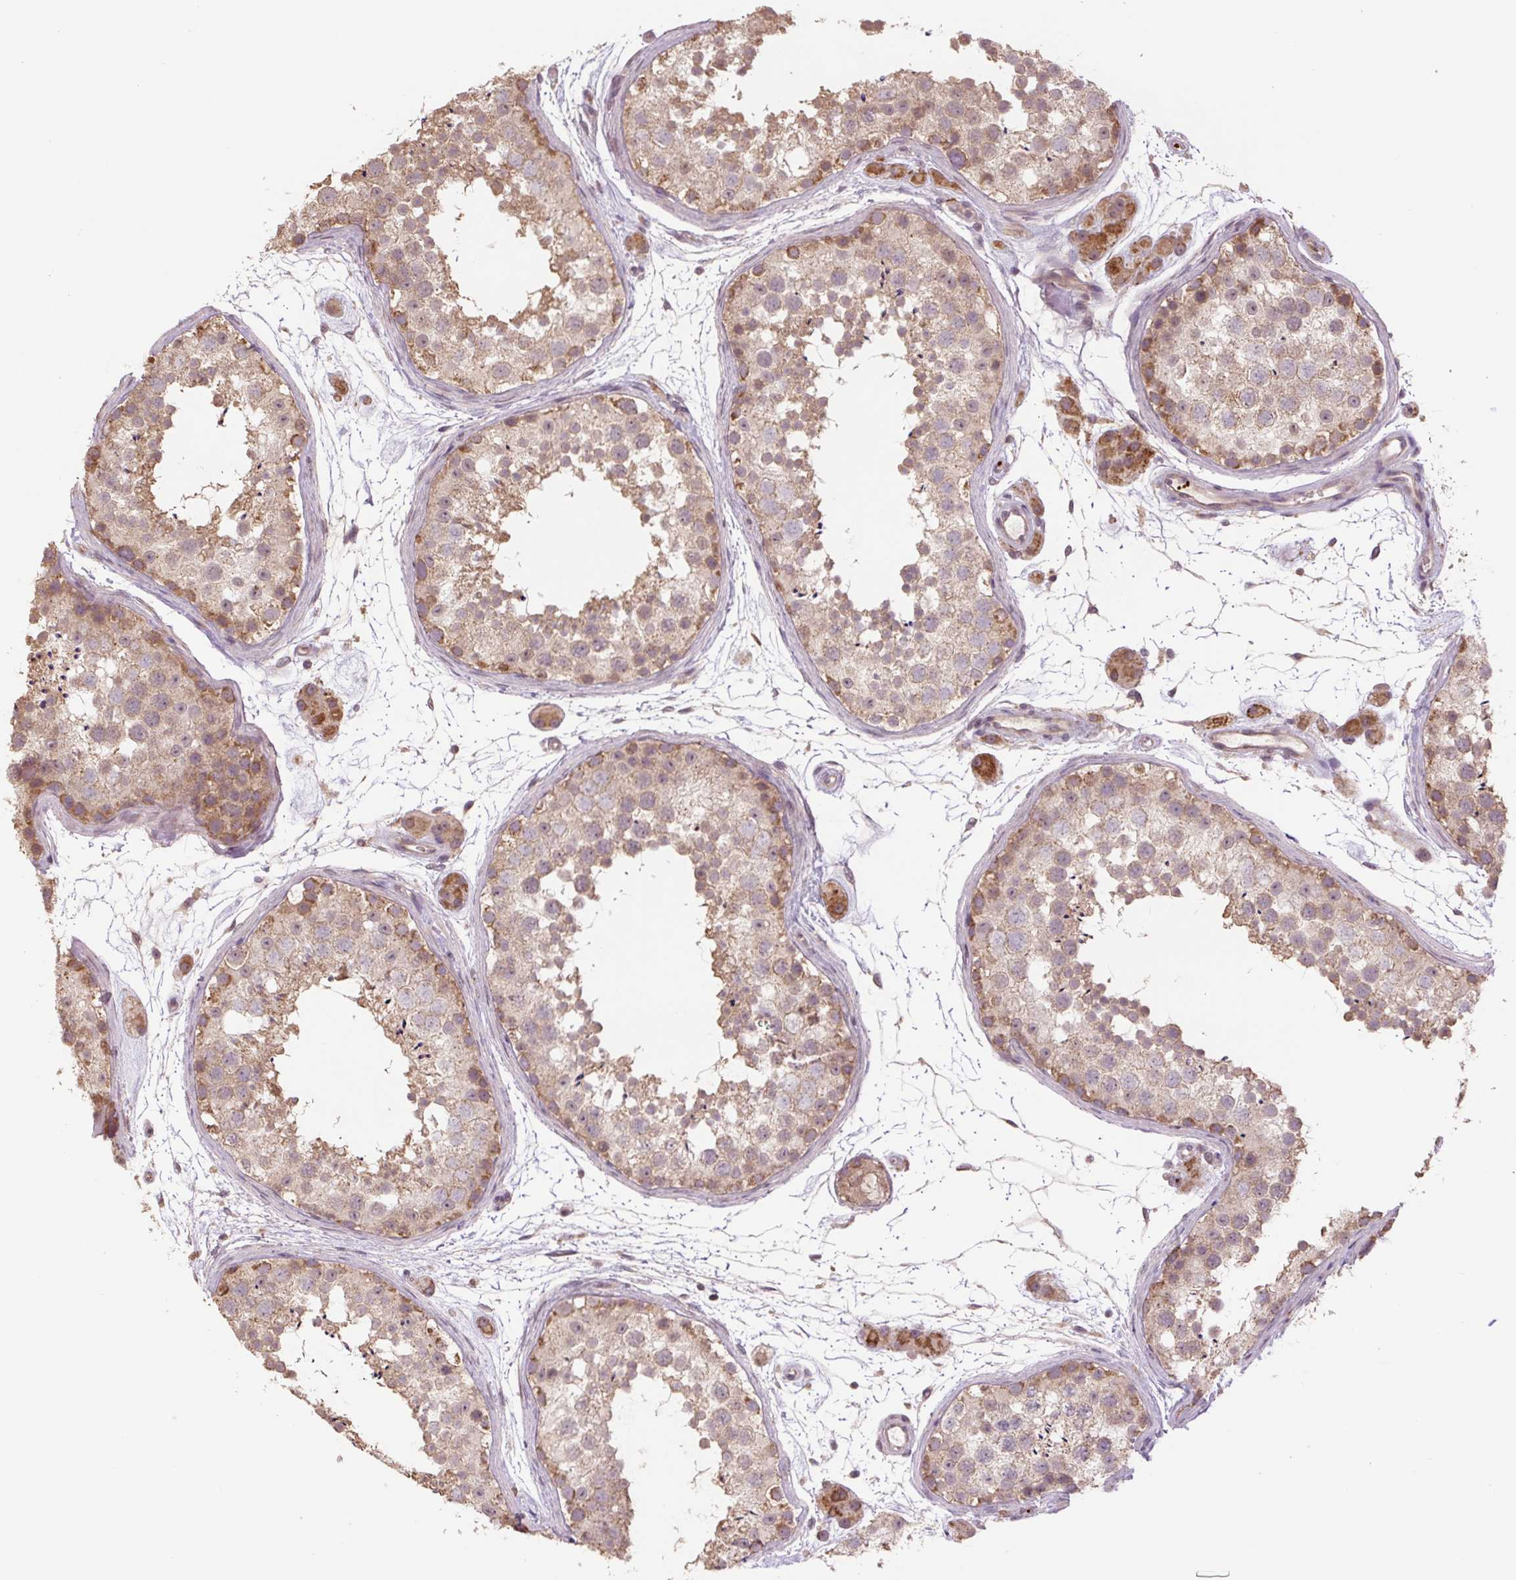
{"staining": {"intensity": "moderate", "quantity": "25%-75%", "location": "cytoplasmic/membranous"}, "tissue": "testis", "cell_type": "Cells in seminiferous ducts", "image_type": "normal", "snomed": [{"axis": "morphology", "description": "Normal tissue, NOS"}, {"axis": "topography", "description": "Testis"}], "caption": "The photomicrograph displays a brown stain indicating the presence of a protein in the cytoplasmic/membranous of cells in seminiferous ducts in testis. The protein of interest is shown in brown color, while the nuclei are stained blue.", "gene": "TMEM160", "patient": {"sex": "male", "age": 41}}